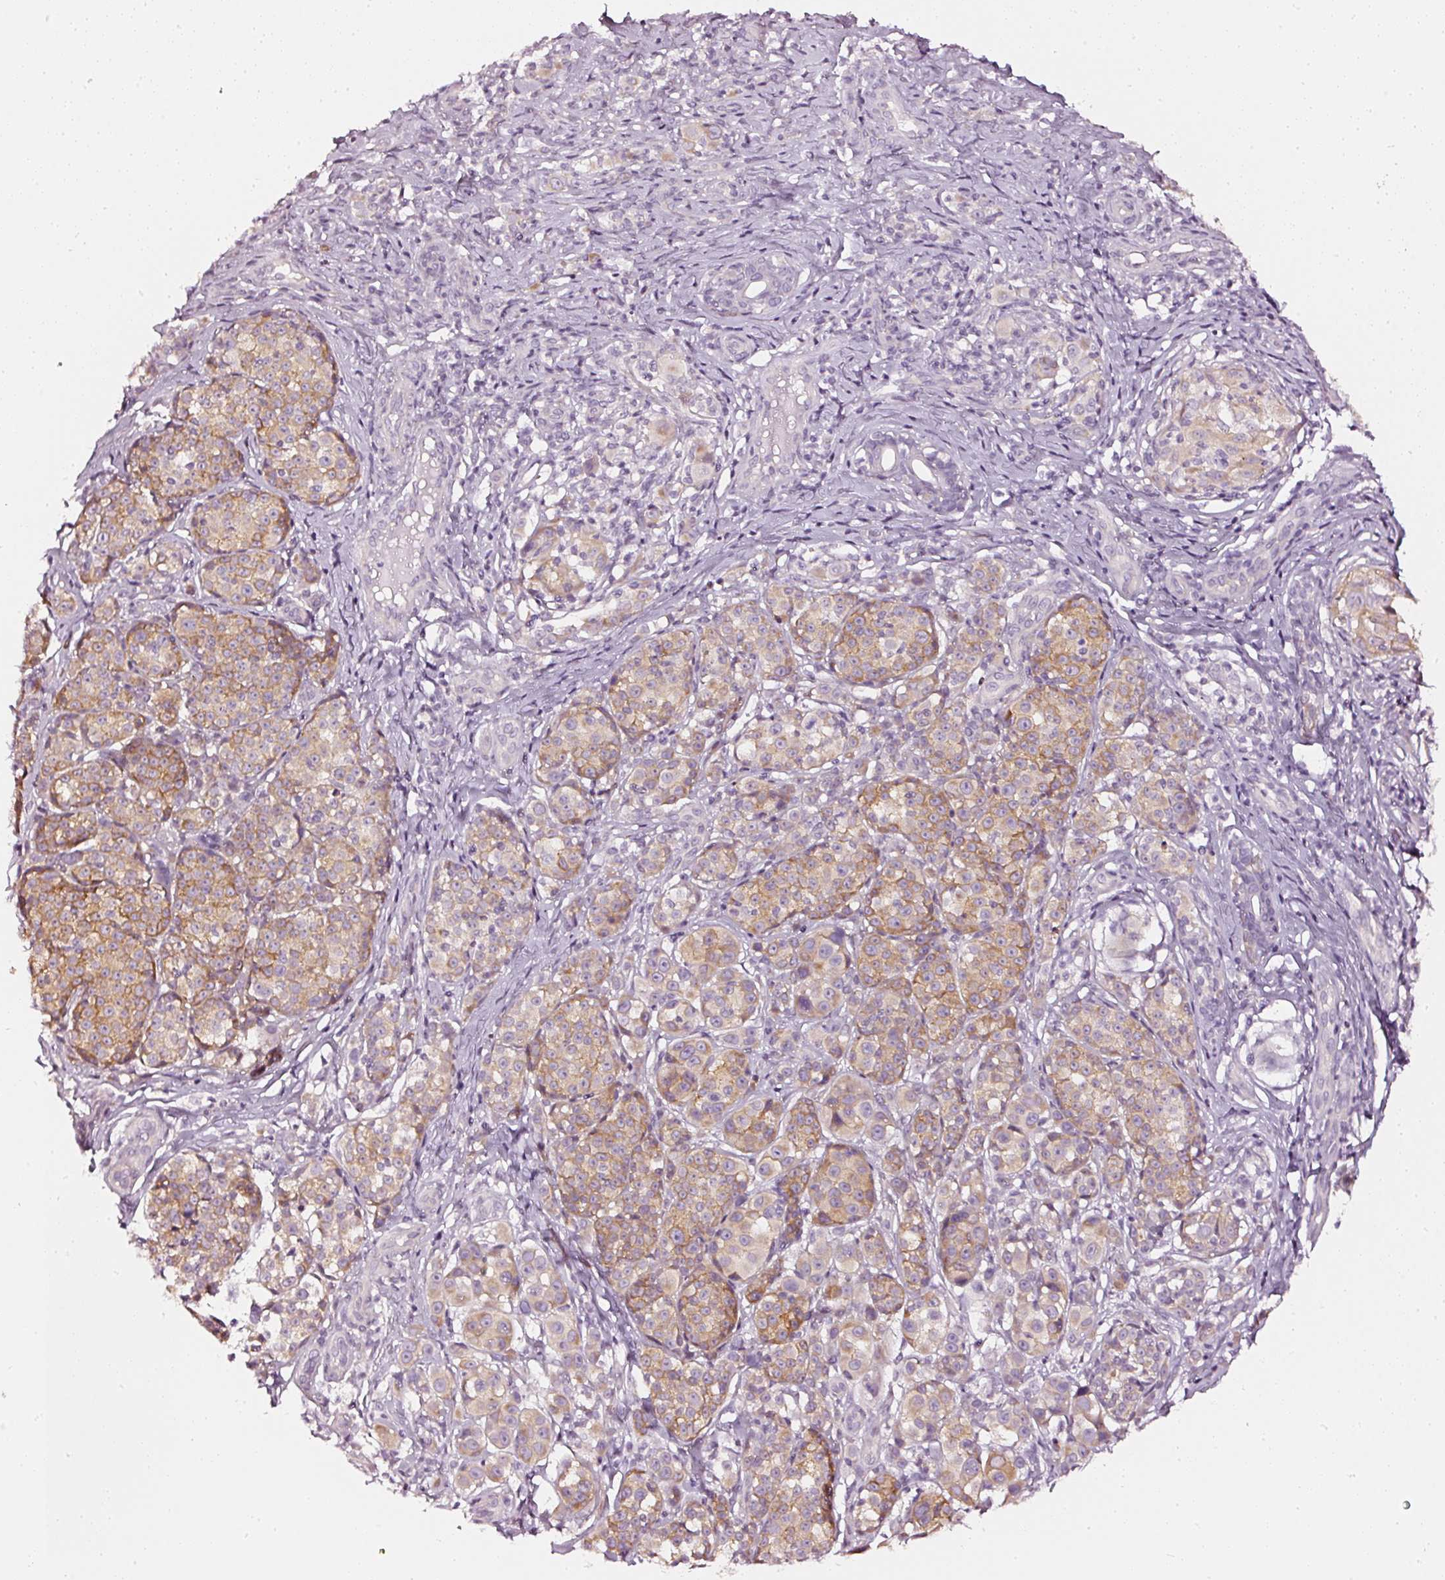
{"staining": {"intensity": "moderate", "quantity": "25%-75%", "location": "cytoplasmic/membranous"}, "tissue": "melanoma", "cell_type": "Tumor cells", "image_type": "cancer", "snomed": [{"axis": "morphology", "description": "Malignant melanoma, NOS"}, {"axis": "topography", "description": "Skin"}], "caption": "Immunohistochemistry micrograph of neoplastic tissue: human malignant melanoma stained using IHC shows medium levels of moderate protein expression localized specifically in the cytoplasmic/membranous of tumor cells, appearing as a cytoplasmic/membranous brown color.", "gene": "CNP", "patient": {"sex": "female", "age": 35}}